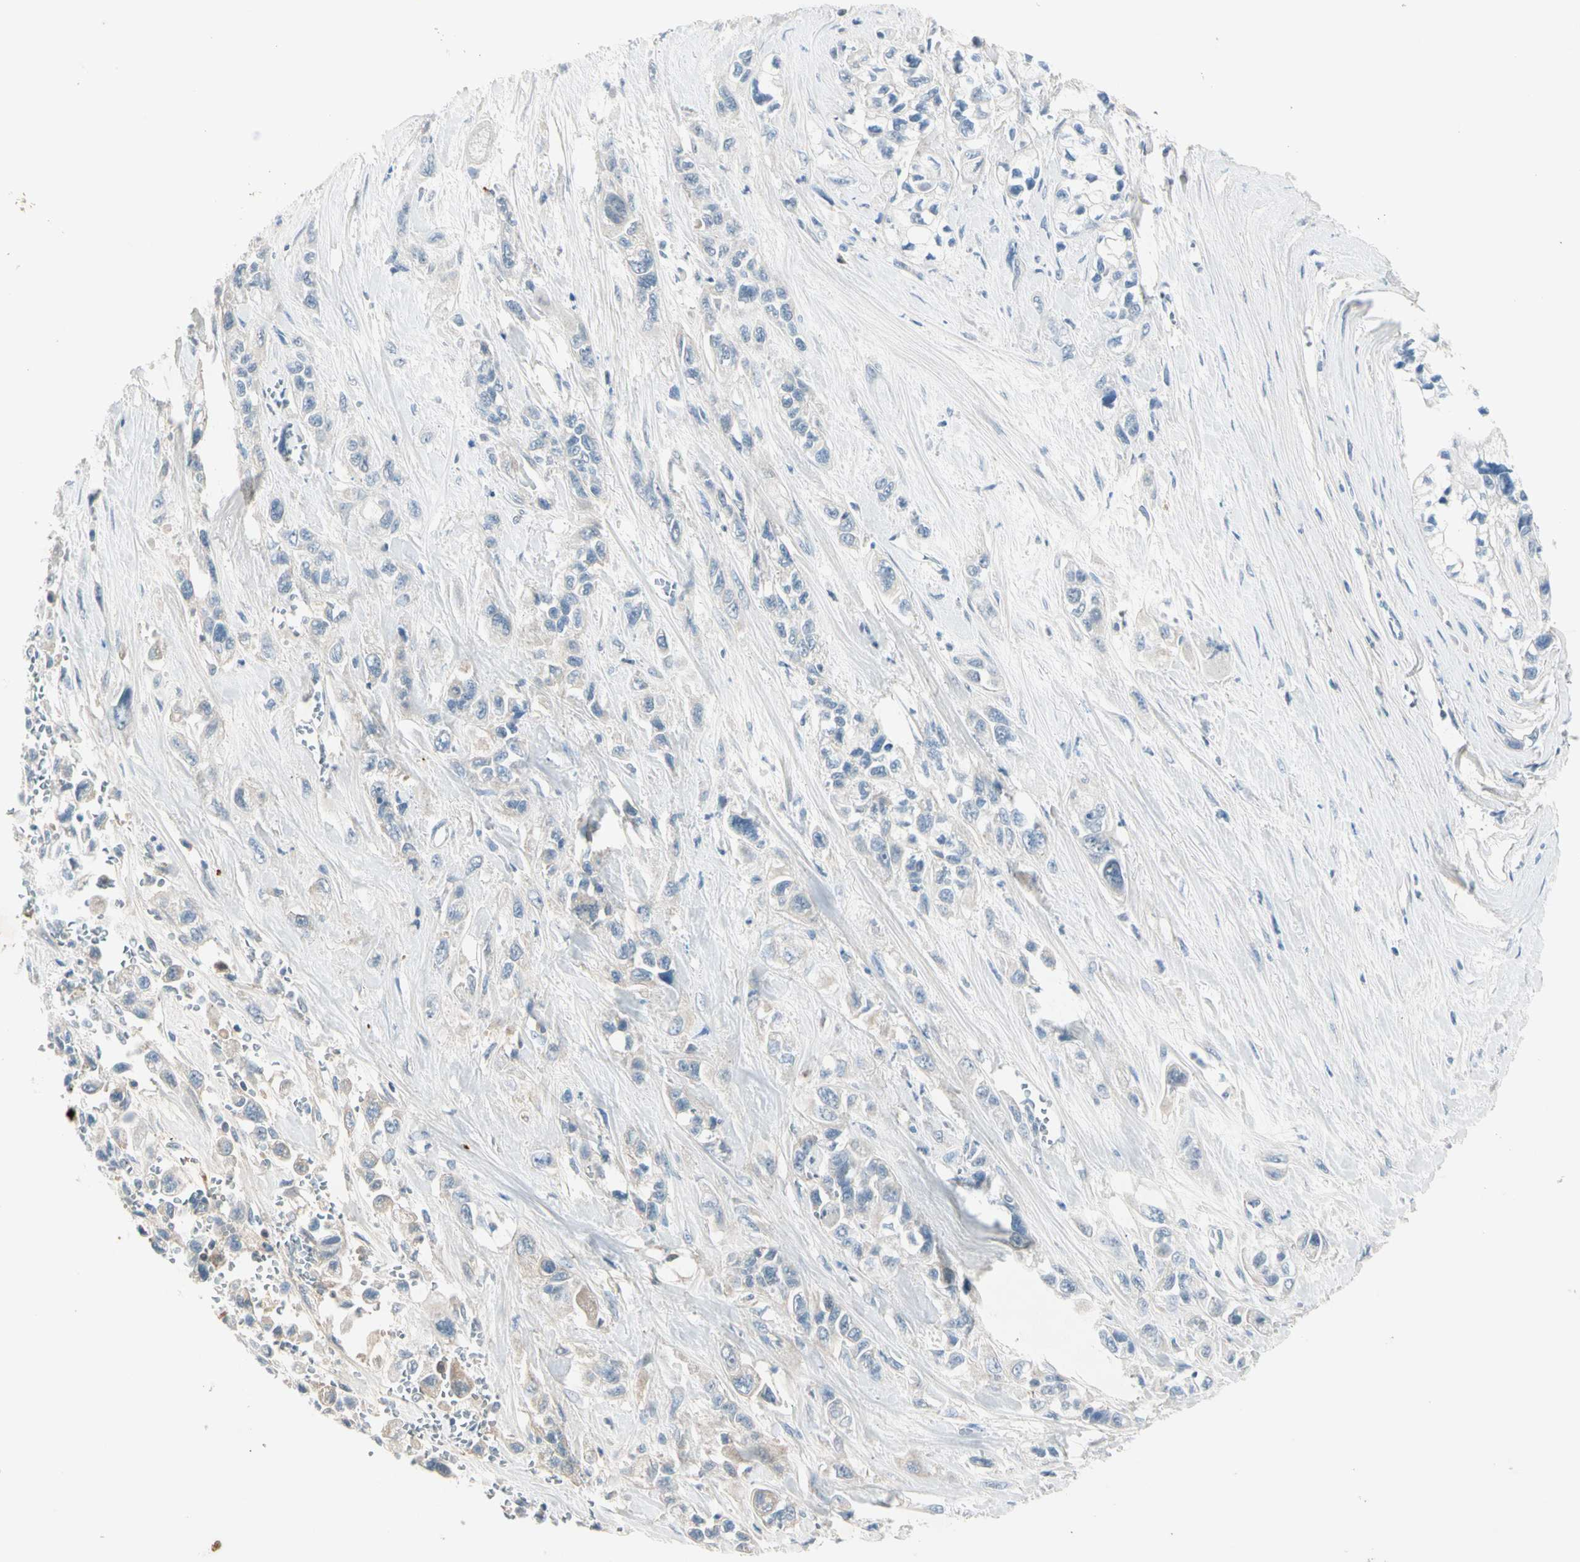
{"staining": {"intensity": "weak", "quantity": "<25%", "location": "cytoplasmic/membranous"}, "tissue": "pancreatic cancer", "cell_type": "Tumor cells", "image_type": "cancer", "snomed": [{"axis": "morphology", "description": "Adenocarcinoma, NOS"}, {"axis": "topography", "description": "Pancreas"}], "caption": "Immunohistochemistry (IHC) of pancreatic adenocarcinoma displays no expression in tumor cells.", "gene": "SERPIND1", "patient": {"sex": "male", "age": 74}}